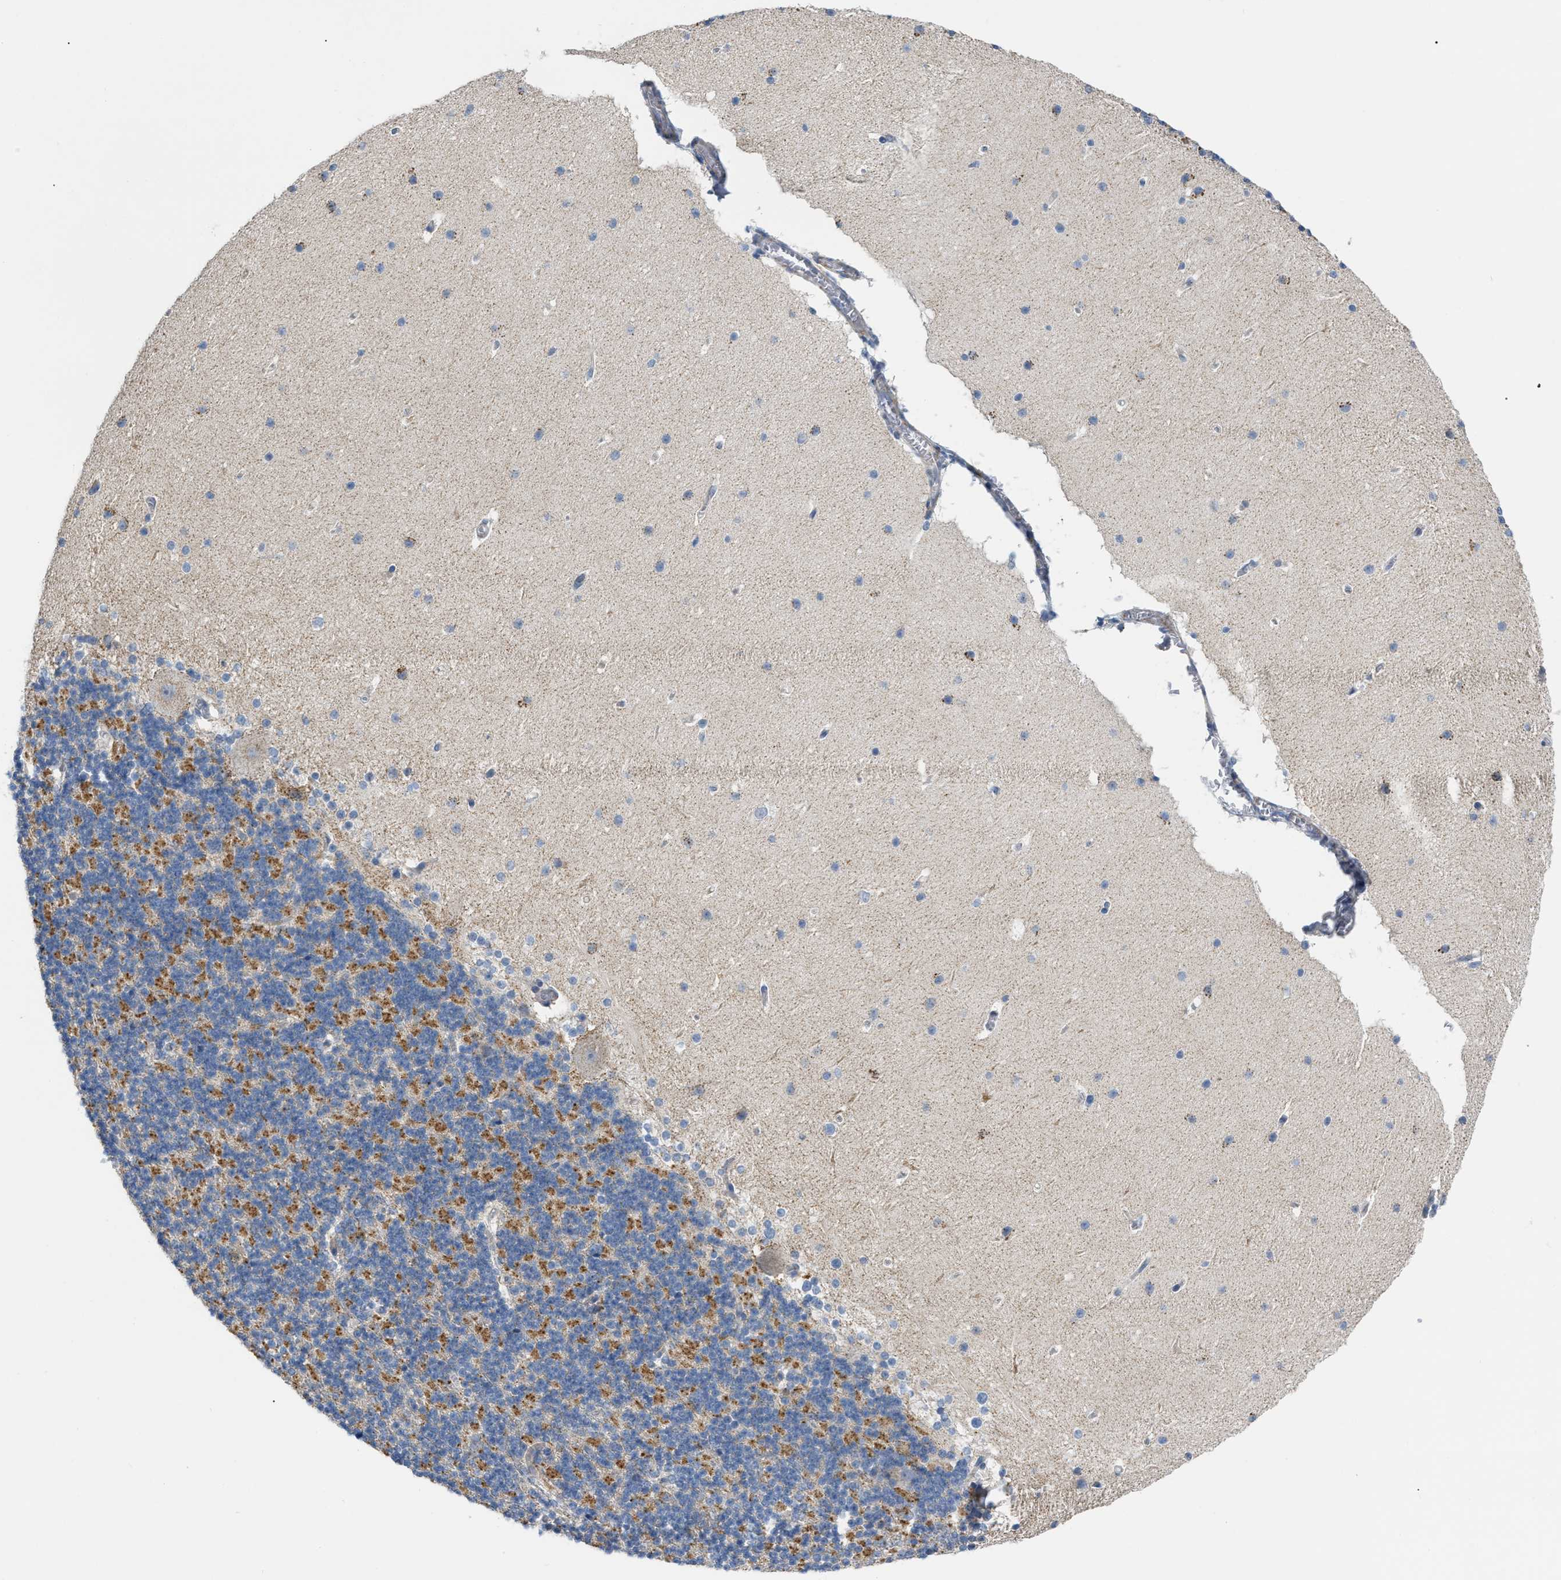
{"staining": {"intensity": "moderate", "quantity": "25%-75%", "location": "cytoplasmic/membranous"}, "tissue": "cerebellum", "cell_type": "Cells in granular layer", "image_type": "normal", "snomed": [{"axis": "morphology", "description": "Normal tissue, NOS"}, {"axis": "topography", "description": "Cerebellum"}], "caption": "Cerebellum stained with a brown dye displays moderate cytoplasmic/membranous positive positivity in approximately 25%-75% of cells in granular layer.", "gene": "DHX58", "patient": {"sex": "female", "age": 19}}